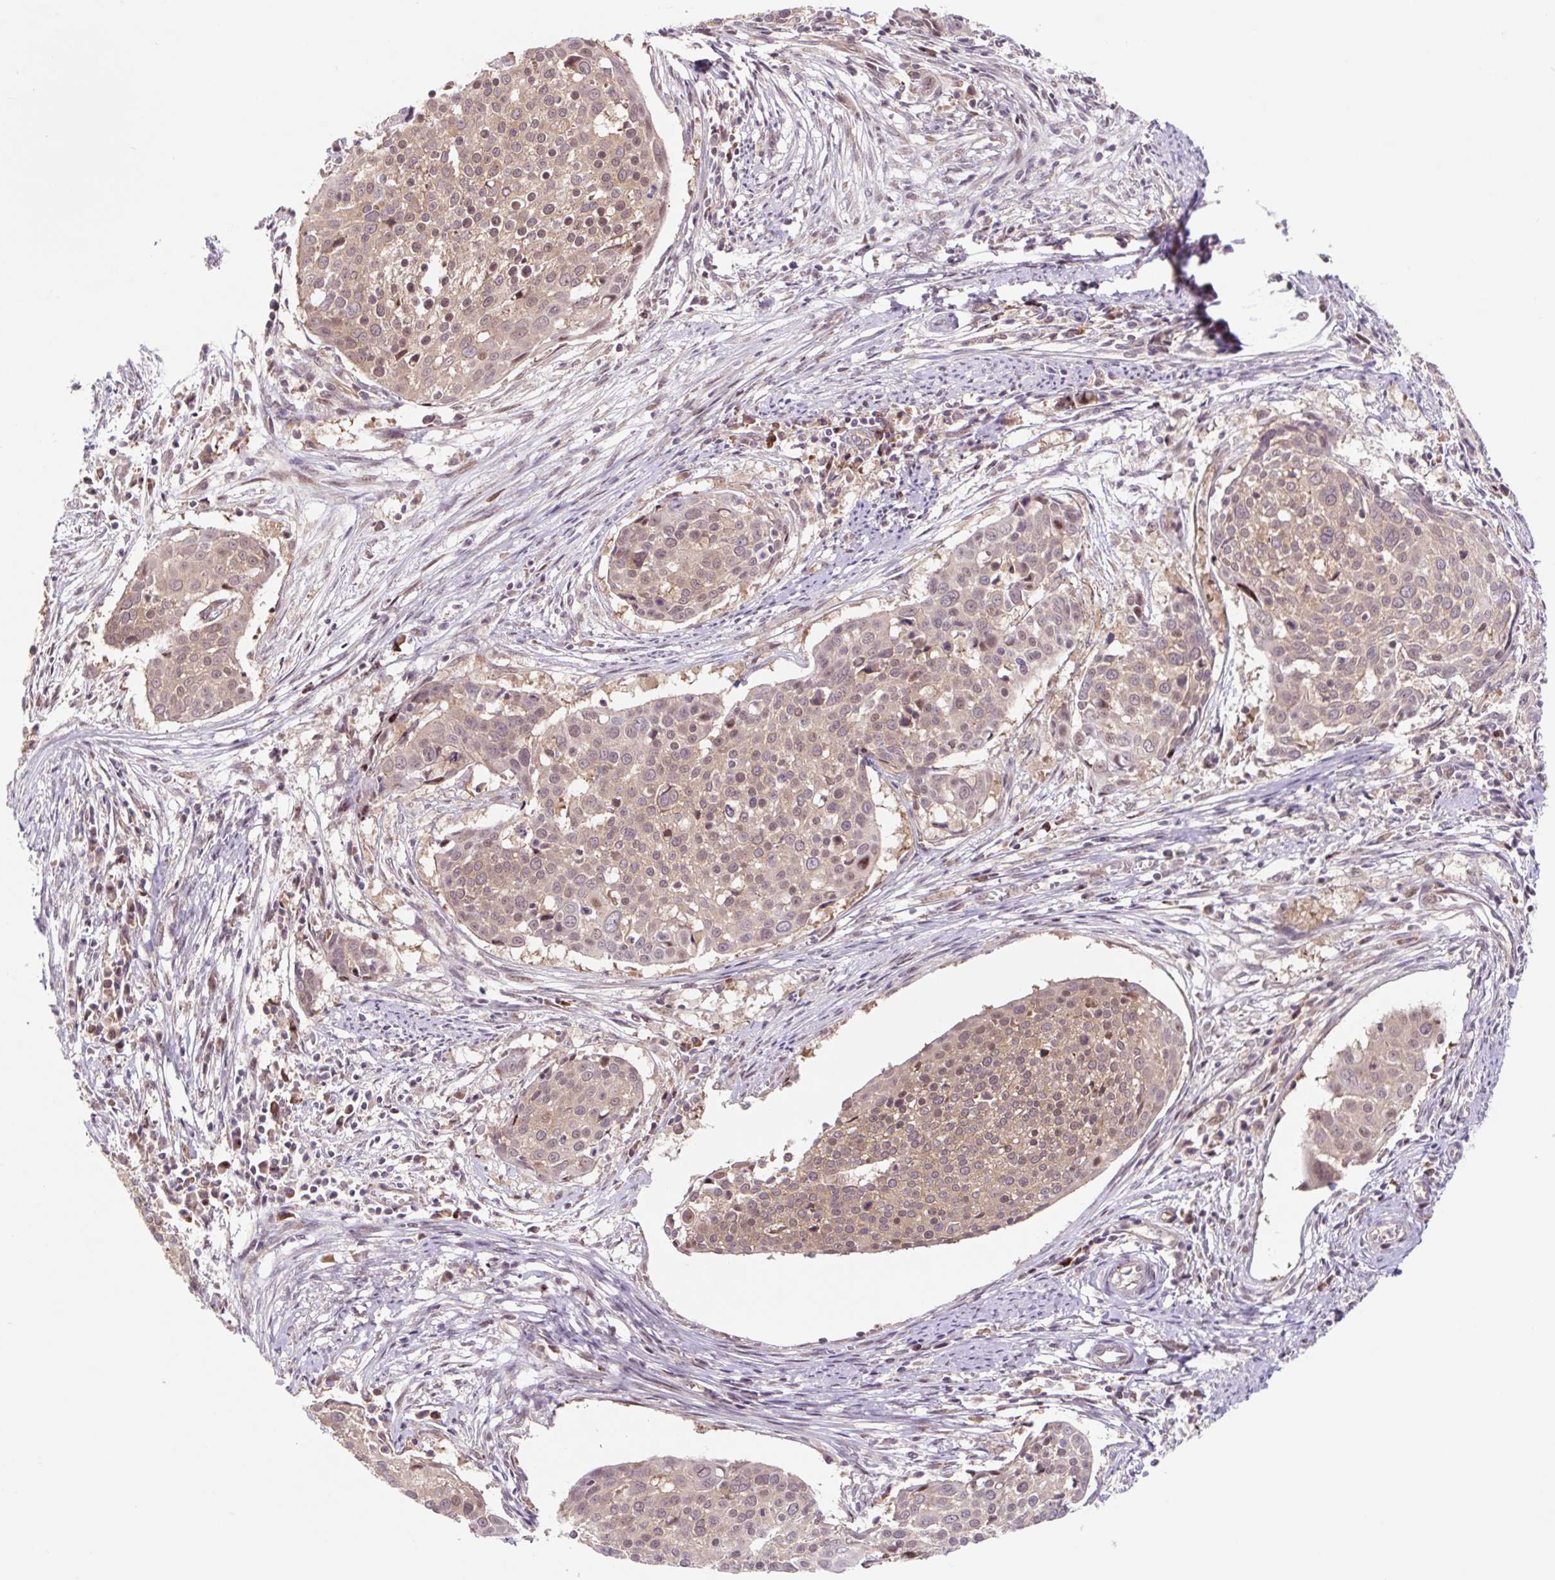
{"staining": {"intensity": "moderate", "quantity": ">75%", "location": "cytoplasmic/membranous,nuclear"}, "tissue": "cervical cancer", "cell_type": "Tumor cells", "image_type": "cancer", "snomed": [{"axis": "morphology", "description": "Squamous cell carcinoma, NOS"}, {"axis": "topography", "description": "Cervix"}], "caption": "The image reveals staining of cervical cancer (squamous cell carcinoma), revealing moderate cytoplasmic/membranous and nuclear protein staining (brown color) within tumor cells.", "gene": "HFE", "patient": {"sex": "female", "age": 39}}